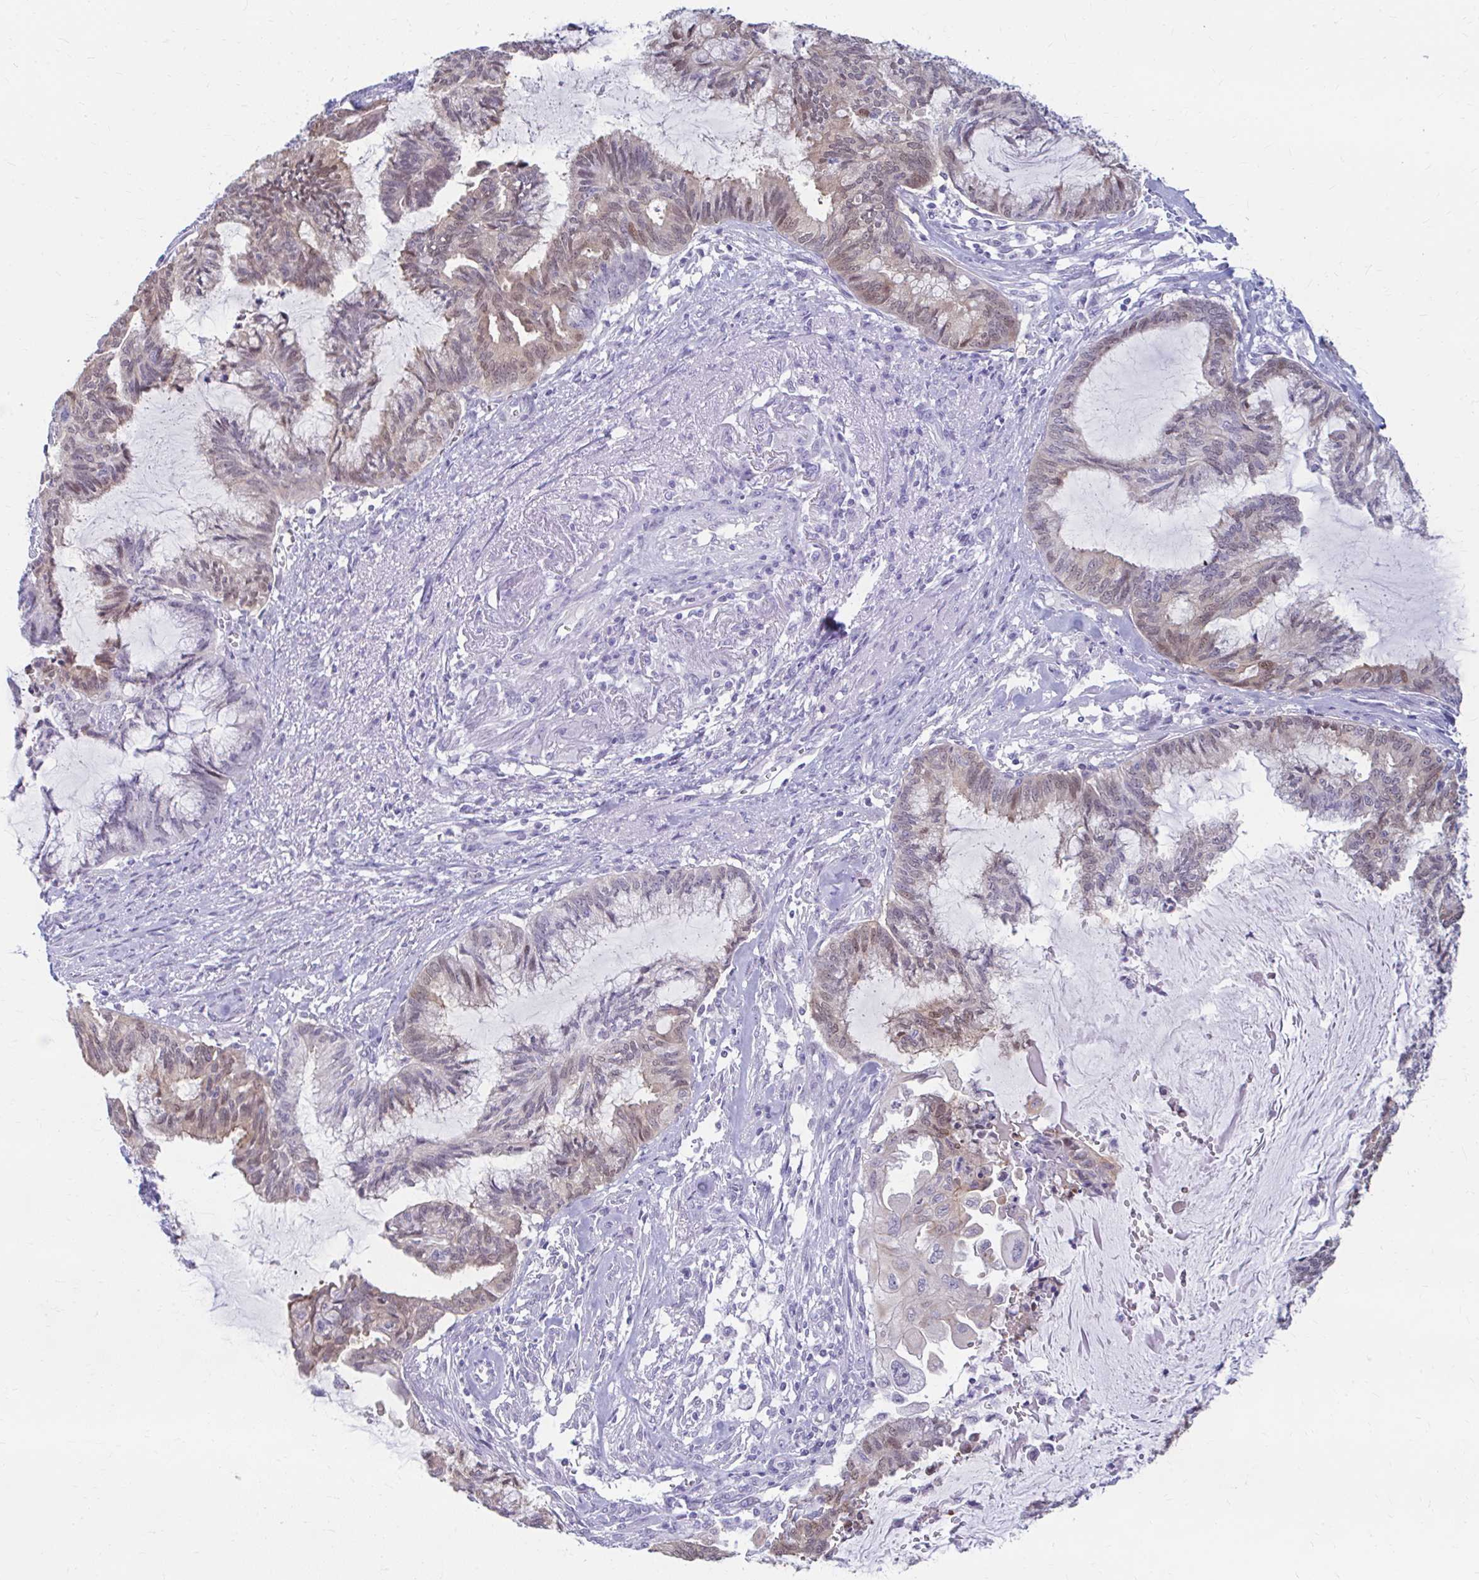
{"staining": {"intensity": "weak", "quantity": "25%-75%", "location": "nuclear"}, "tissue": "endometrial cancer", "cell_type": "Tumor cells", "image_type": "cancer", "snomed": [{"axis": "morphology", "description": "Adenocarcinoma, NOS"}, {"axis": "topography", "description": "Endometrium"}], "caption": "A brown stain labels weak nuclear positivity of a protein in adenocarcinoma (endometrial) tumor cells.", "gene": "RGS16", "patient": {"sex": "female", "age": 86}}